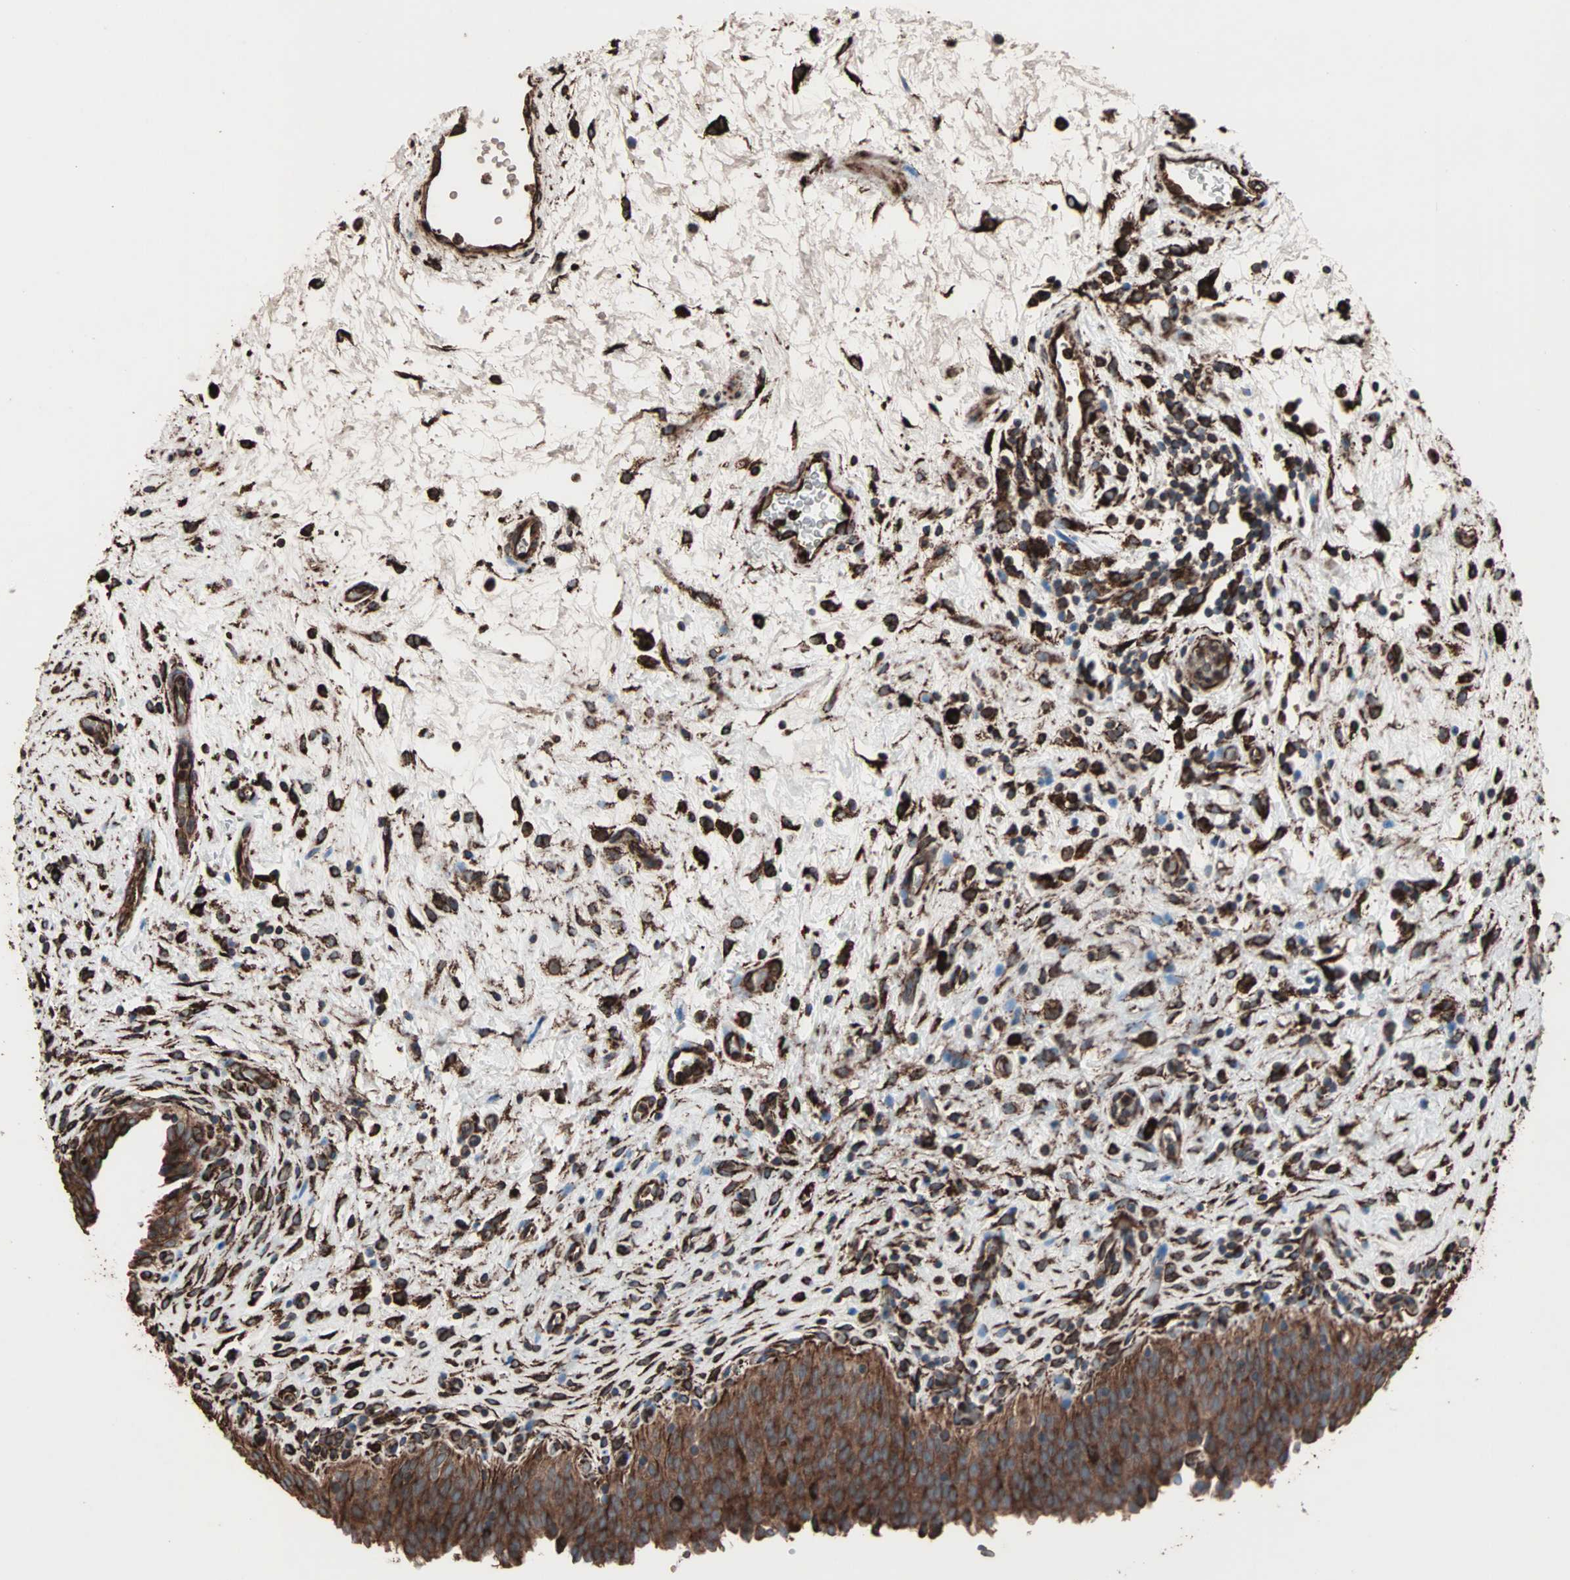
{"staining": {"intensity": "strong", "quantity": ">75%", "location": "cytoplasmic/membranous"}, "tissue": "urinary bladder", "cell_type": "Urothelial cells", "image_type": "normal", "snomed": [{"axis": "morphology", "description": "Normal tissue, NOS"}, {"axis": "topography", "description": "Urinary bladder"}], "caption": "A high-resolution image shows IHC staining of normal urinary bladder, which reveals strong cytoplasmic/membranous staining in about >75% of urothelial cells.", "gene": "HSP90B1", "patient": {"sex": "male", "age": 51}}